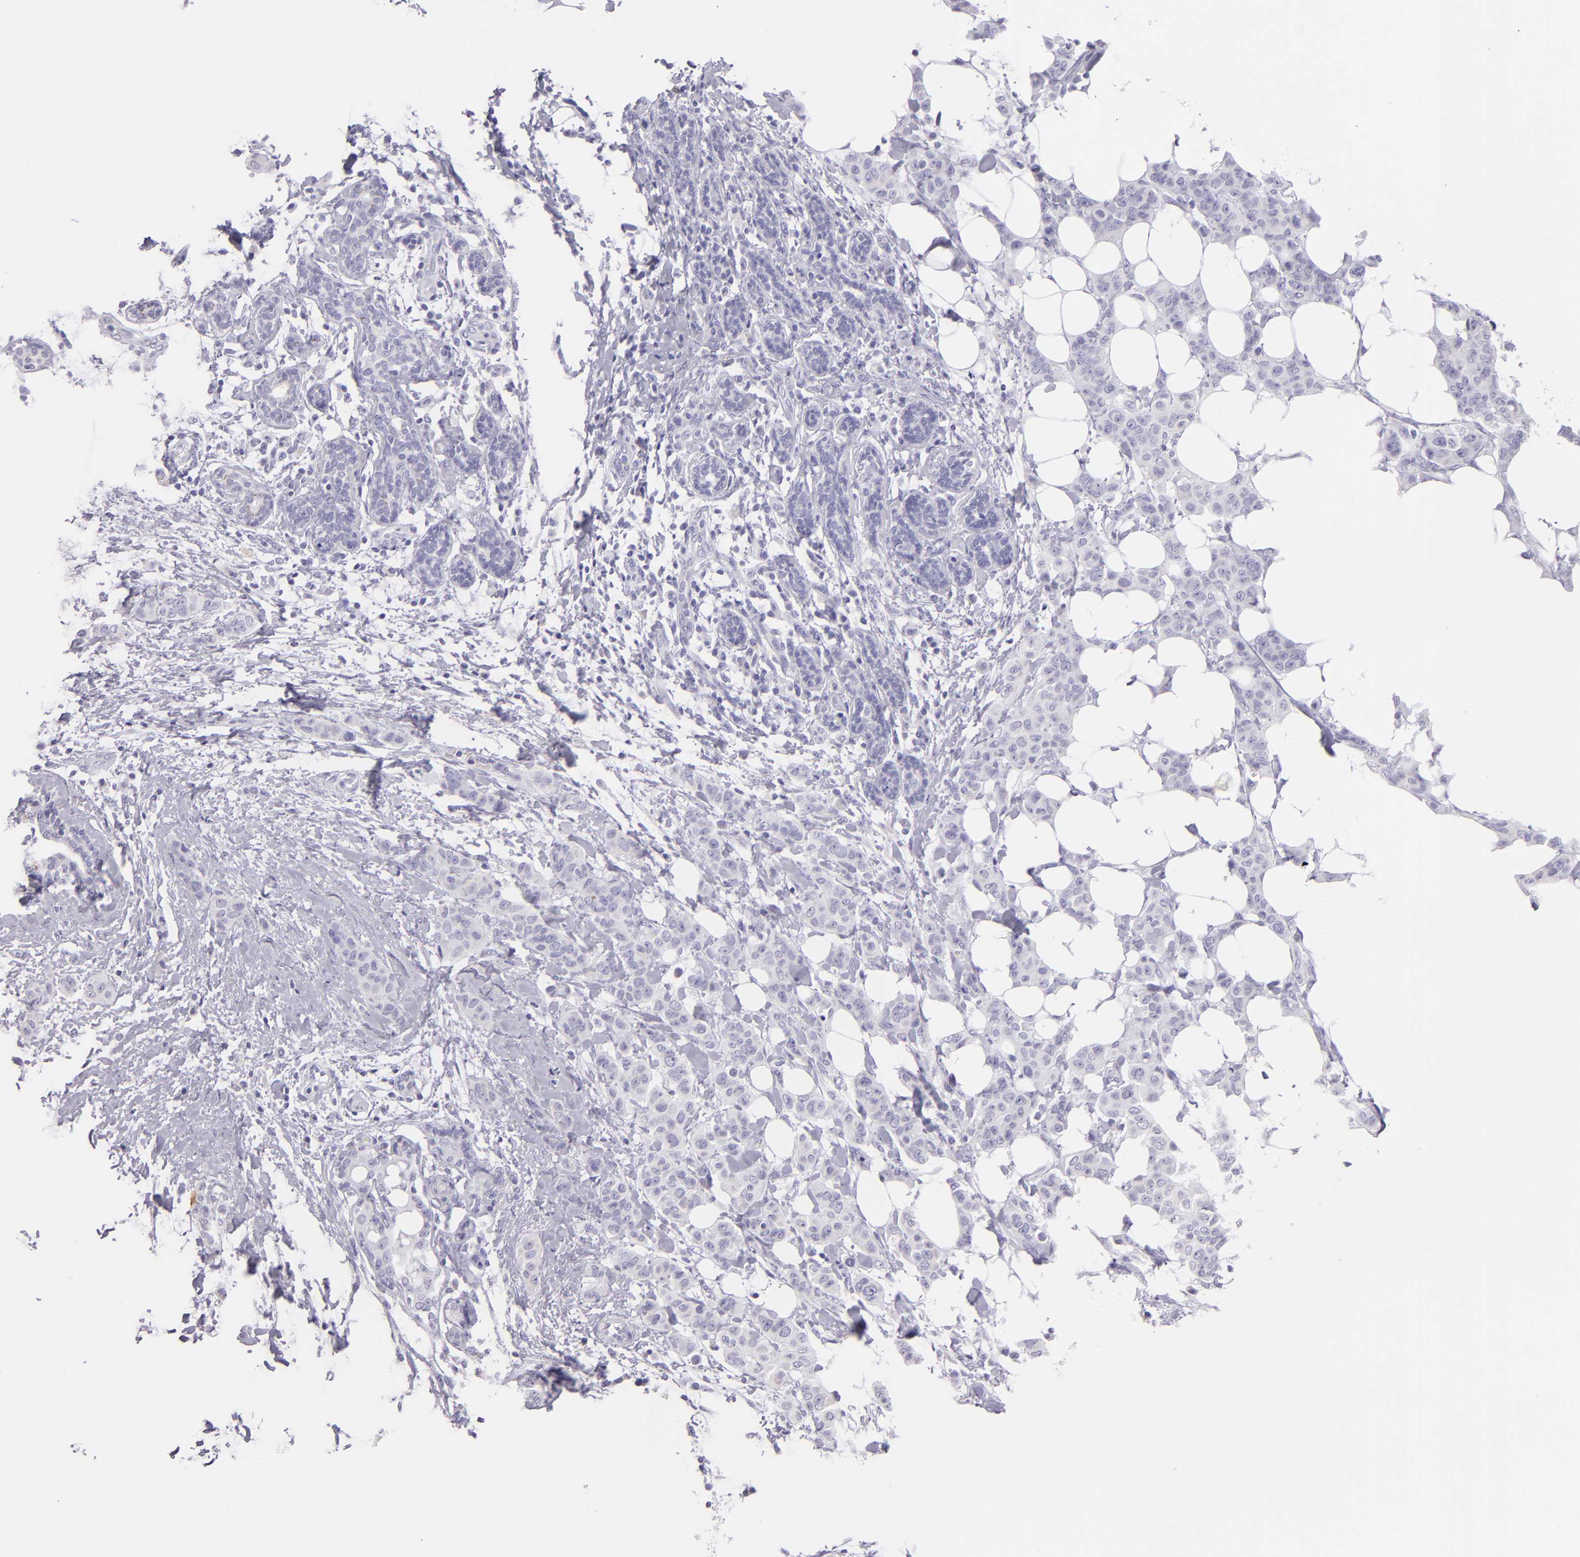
{"staining": {"intensity": "negative", "quantity": "none", "location": "none"}, "tissue": "breast cancer", "cell_type": "Tumor cells", "image_type": "cancer", "snomed": [{"axis": "morphology", "description": "Duct carcinoma"}, {"axis": "topography", "description": "Breast"}], "caption": "Tumor cells are negative for brown protein staining in breast intraductal carcinoma.", "gene": "MUC5AC", "patient": {"sex": "female", "age": 40}}